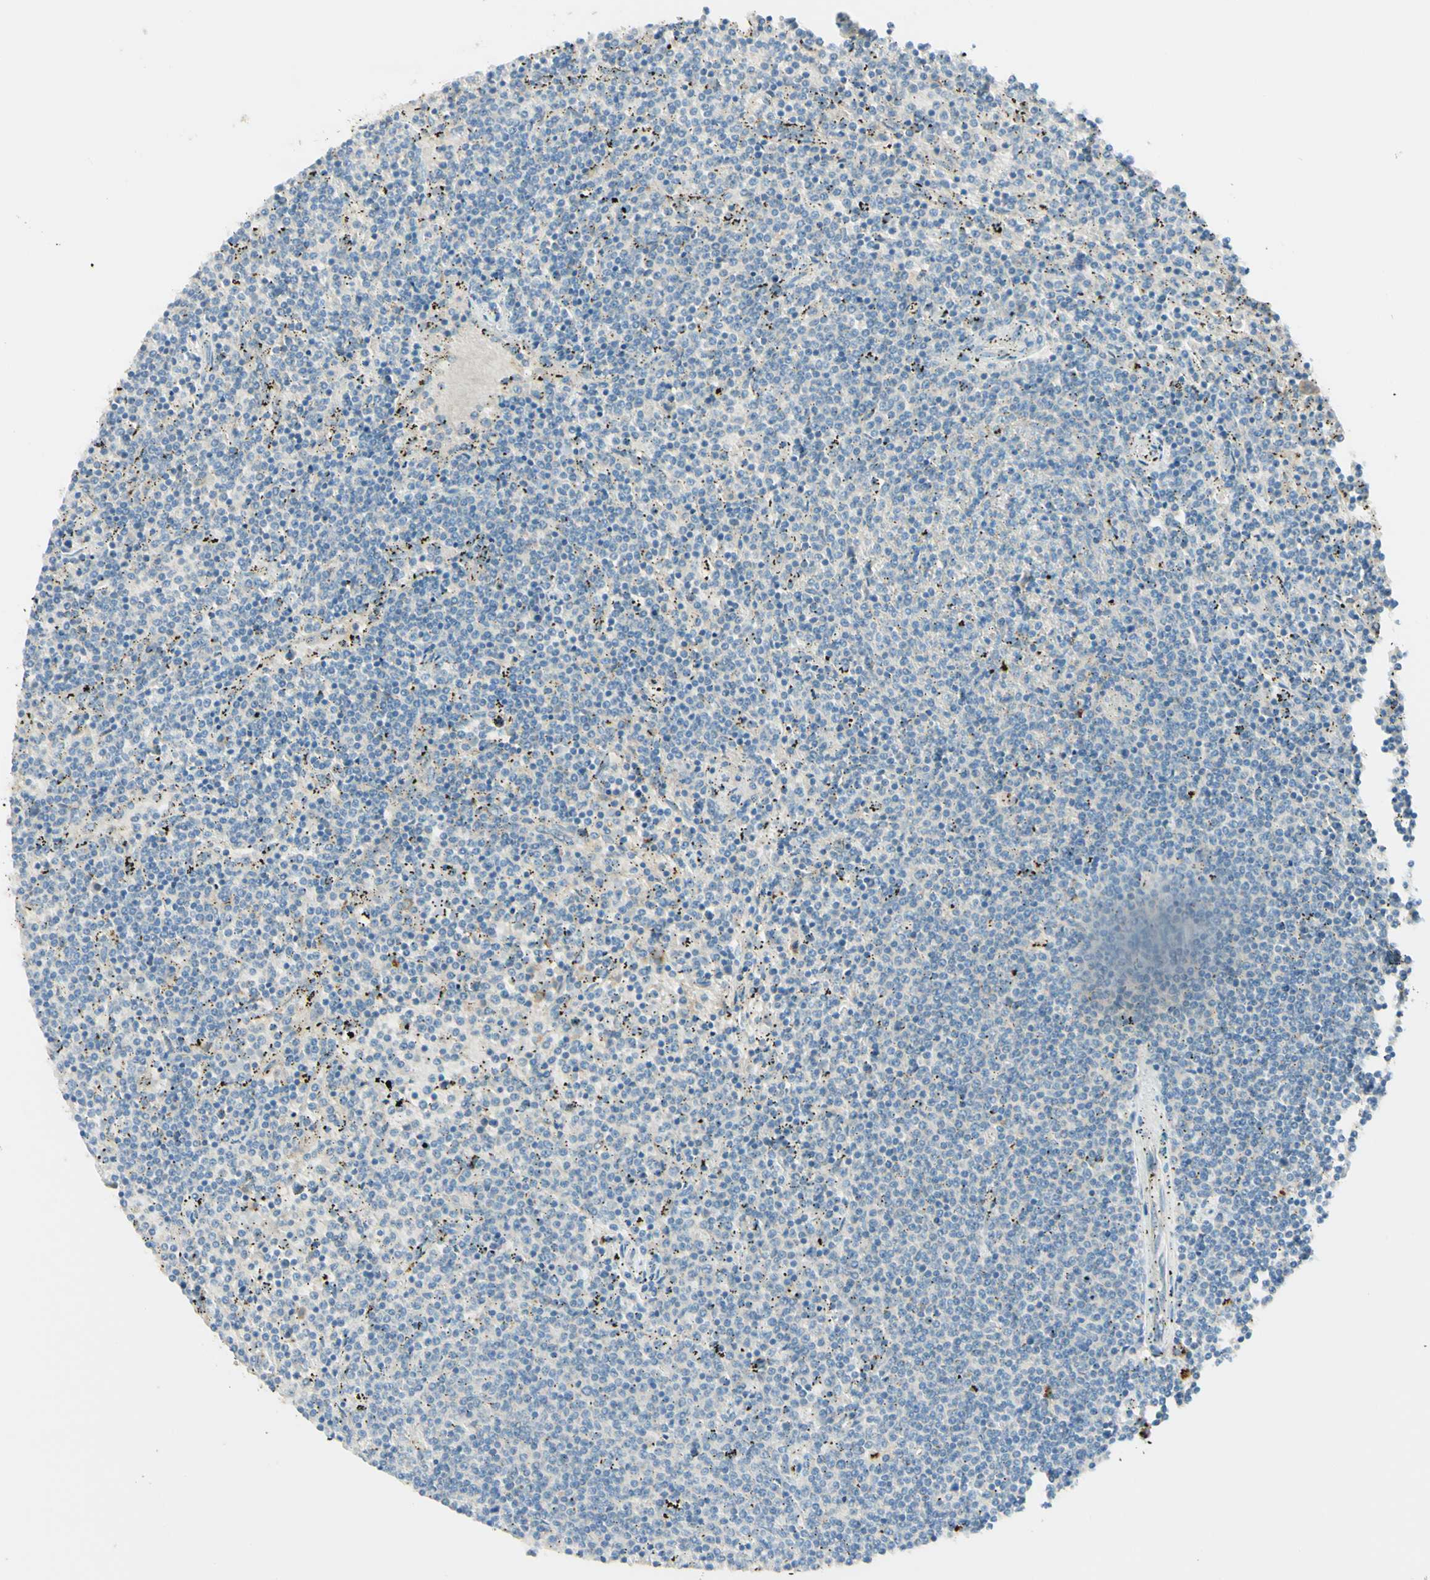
{"staining": {"intensity": "negative", "quantity": "none", "location": "none"}, "tissue": "lymphoma", "cell_type": "Tumor cells", "image_type": "cancer", "snomed": [{"axis": "morphology", "description": "Malignant lymphoma, non-Hodgkin's type, Low grade"}, {"axis": "topography", "description": "Spleen"}], "caption": "A micrograph of human lymphoma is negative for staining in tumor cells.", "gene": "ARMC10", "patient": {"sex": "female", "age": 50}}